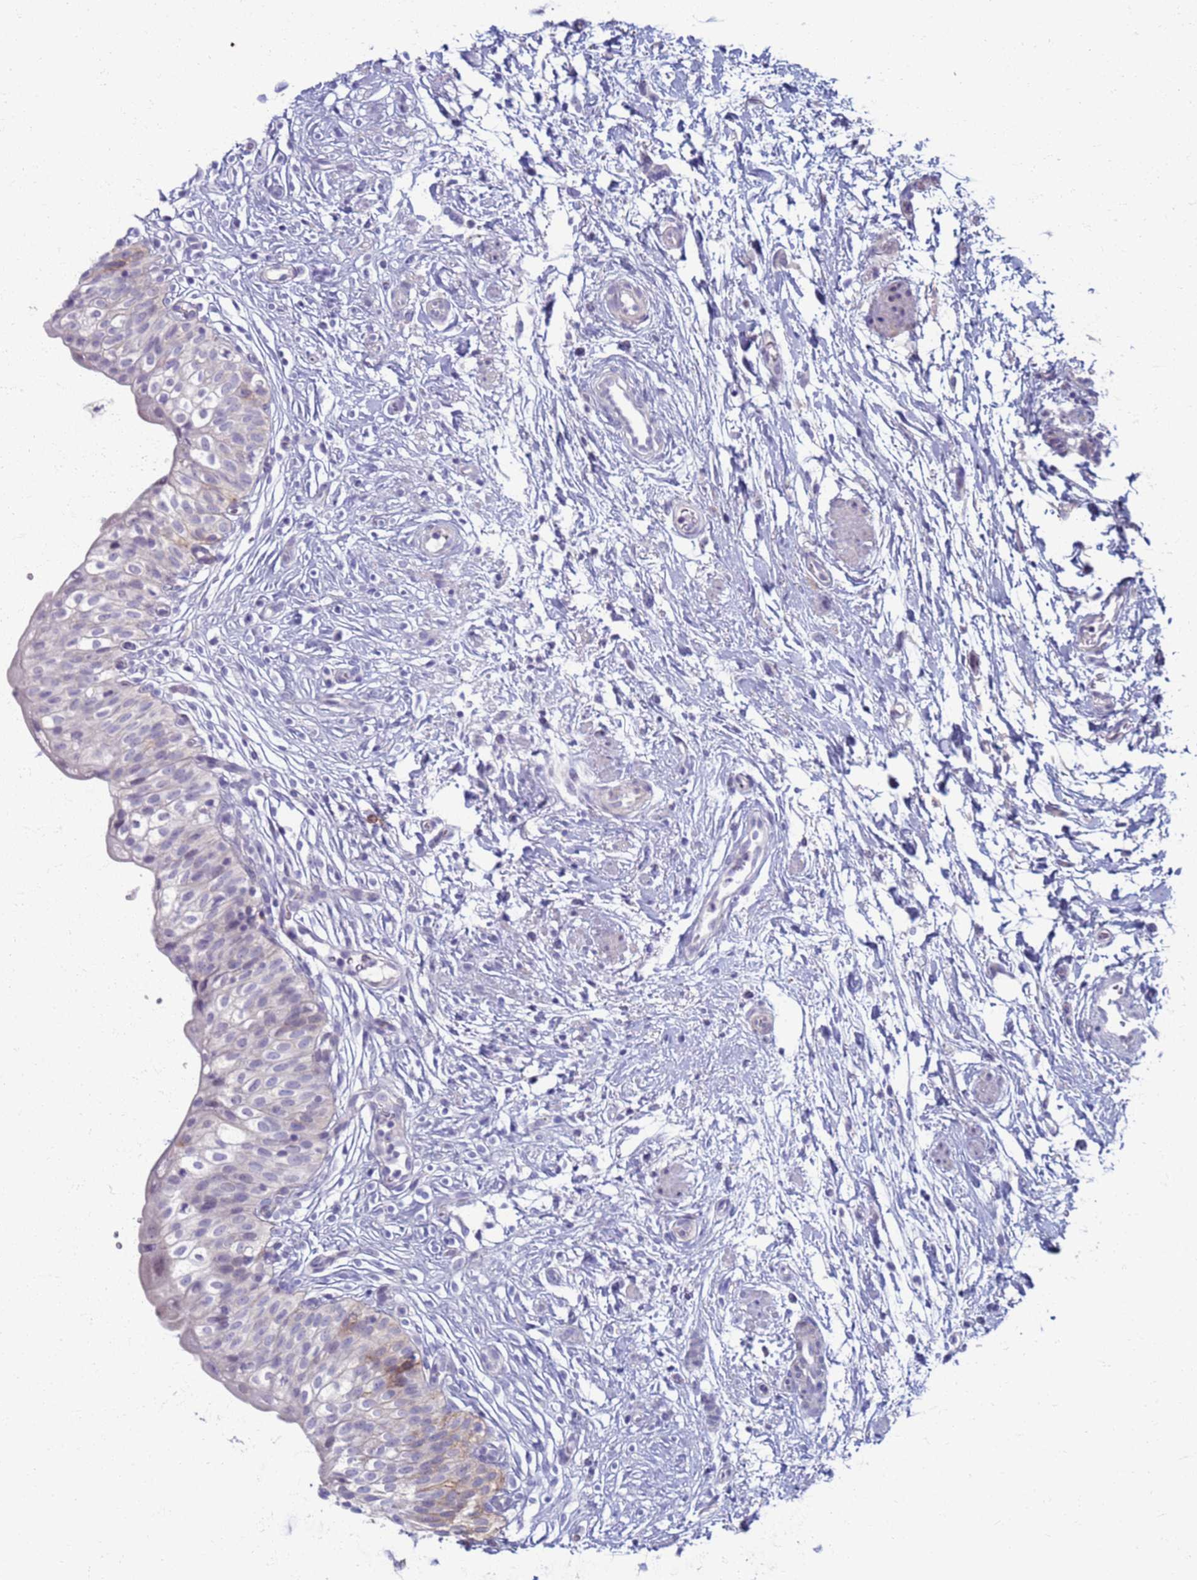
{"staining": {"intensity": "moderate", "quantity": "<25%", "location": "cytoplasmic/membranous"}, "tissue": "urinary bladder", "cell_type": "Urothelial cells", "image_type": "normal", "snomed": [{"axis": "morphology", "description": "Normal tissue, NOS"}, {"axis": "topography", "description": "Urinary bladder"}], "caption": "A high-resolution photomicrograph shows immunohistochemistry staining of unremarkable urinary bladder, which shows moderate cytoplasmic/membranous expression in approximately <25% of urothelial cells.", "gene": "CLCA2", "patient": {"sex": "male", "age": 55}}